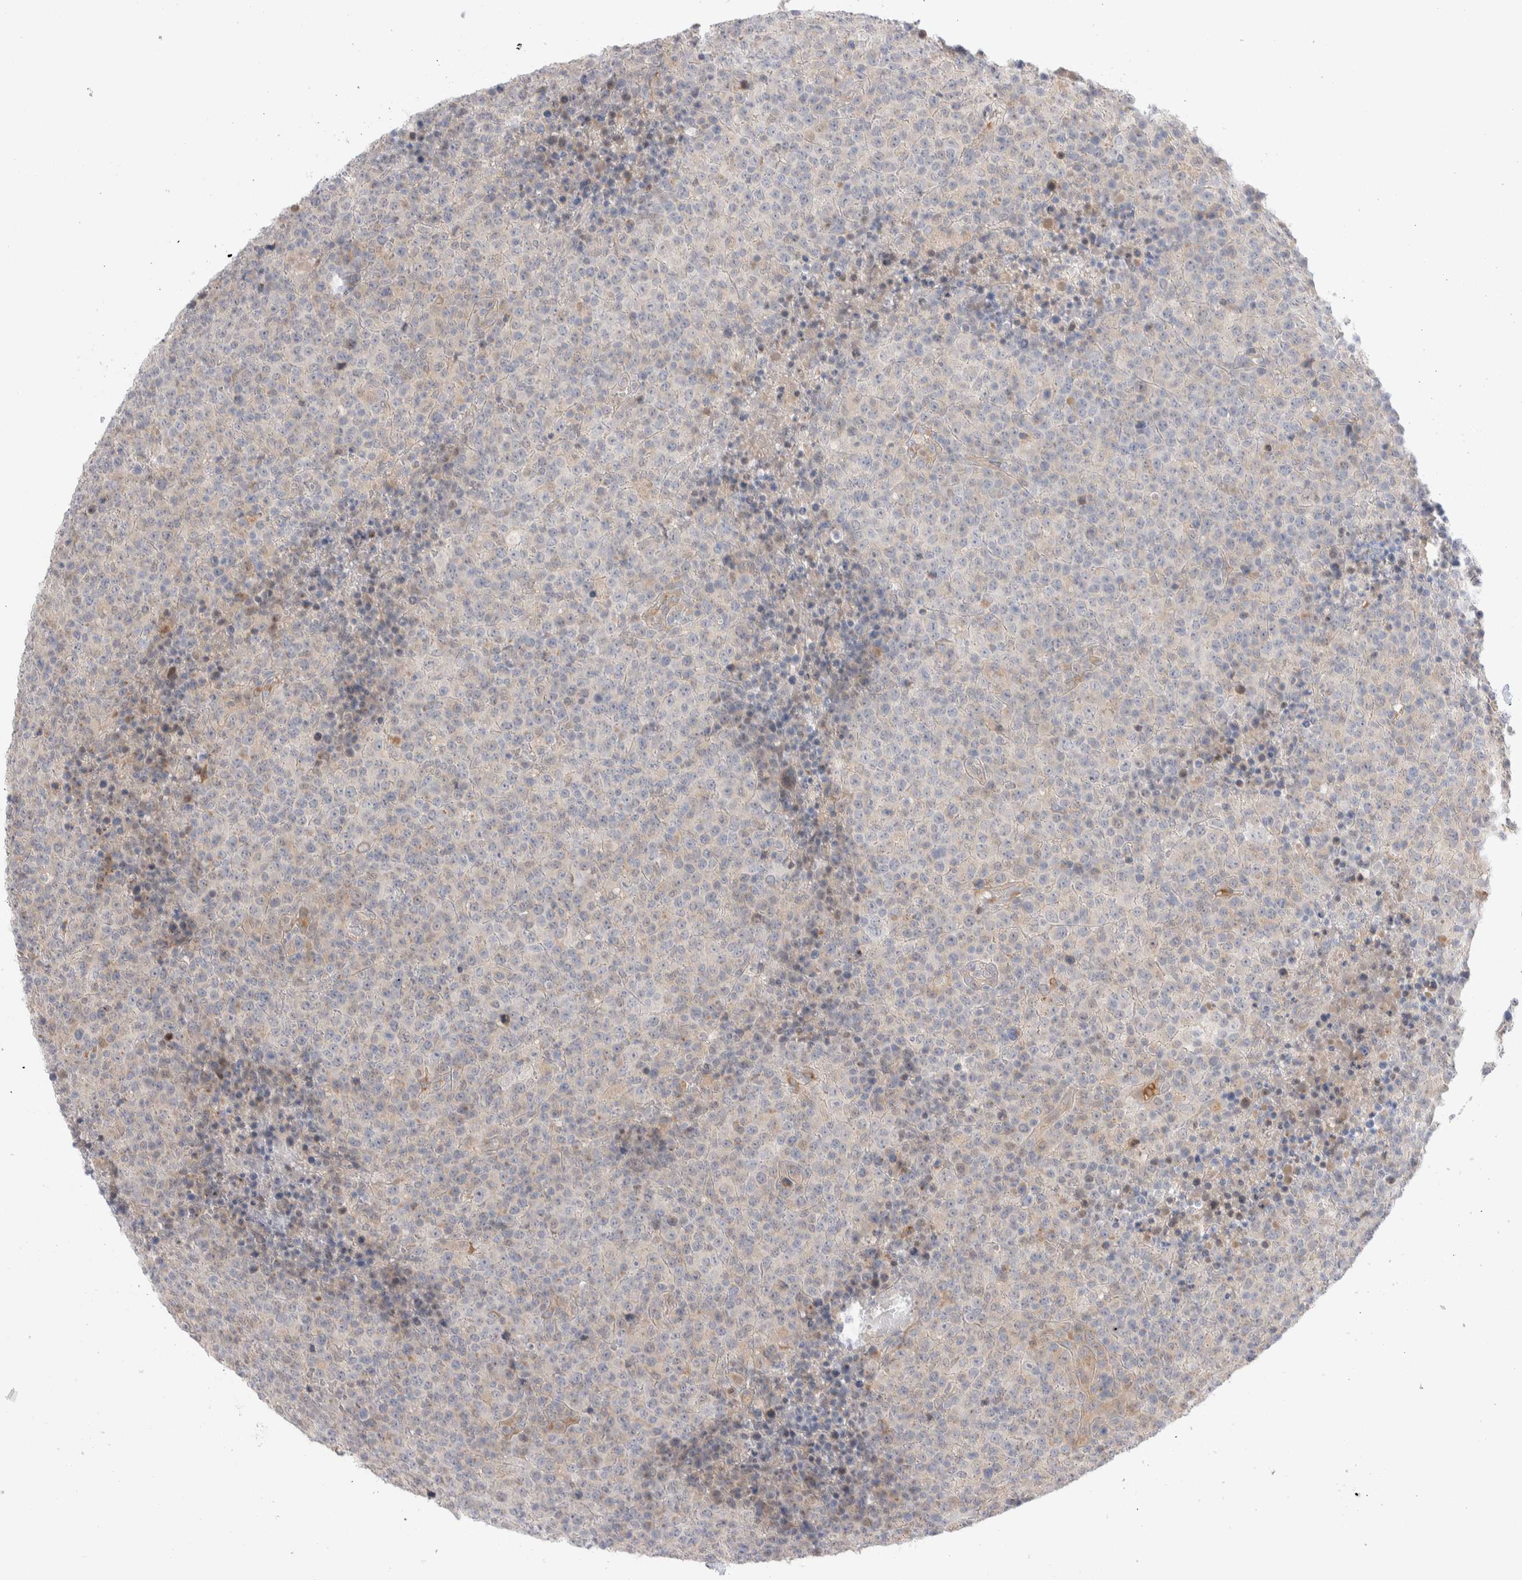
{"staining": {"intensity": "weak", "quantity": "<25%", "location": "cytoplasmic/membranous"}, "tissue": "lymphoma", "cell_type": "Tumor cells", "image_type": "cancer", "snomed": [{"axis": "morphology", "description": "Malignant lymphoma, non-Hodgkin's type, High grade"}, {"axis": "topography", "description": "Lymph node"}], "caption": "Immunohistochemical staining of lymphoma shows no significant staining in tumor cells.", "gene": "C1orf112", "patient": {"sex": "male", "age": 13}}